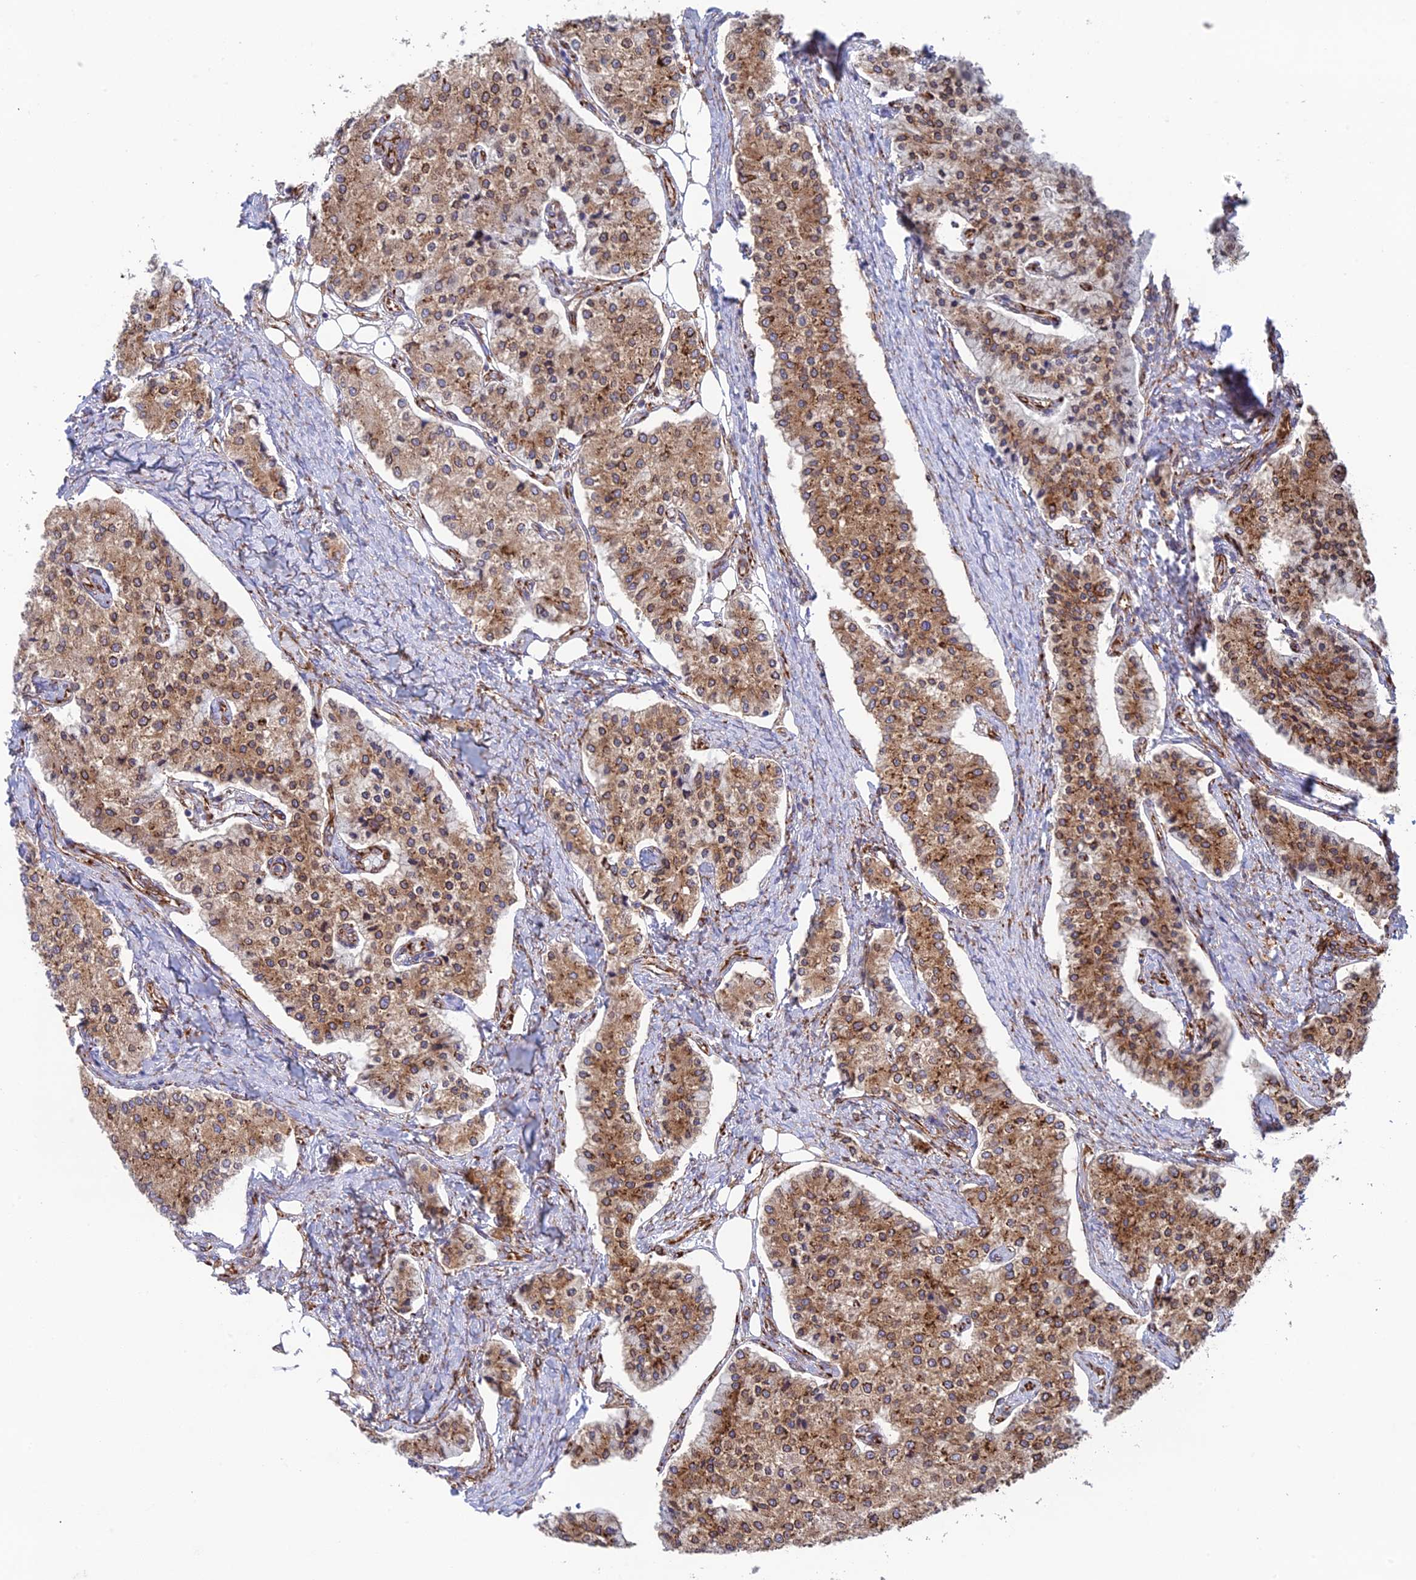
{"staining": {"intensity": "moderate", "quantity": ">75%", "location": "cytoplasmic/membranous"}, "tissue": "carcinoid", "cell_type": "Tumor cells", "image_type": "cancer", "snomed": [{"axis": "morphology", "description": "Carcinoid, malignant, NOS"}, {"axis": "topography", "description": "Colon"}], "caption": "Malignant carcinoid stained with immunohistochemistry (IHC) demonstrates moderate cytoplasmic/membranous staining in about >75% of tumor cells.", "gene": "CCDC69", "patient": {"sex": "female", "age": 52}}